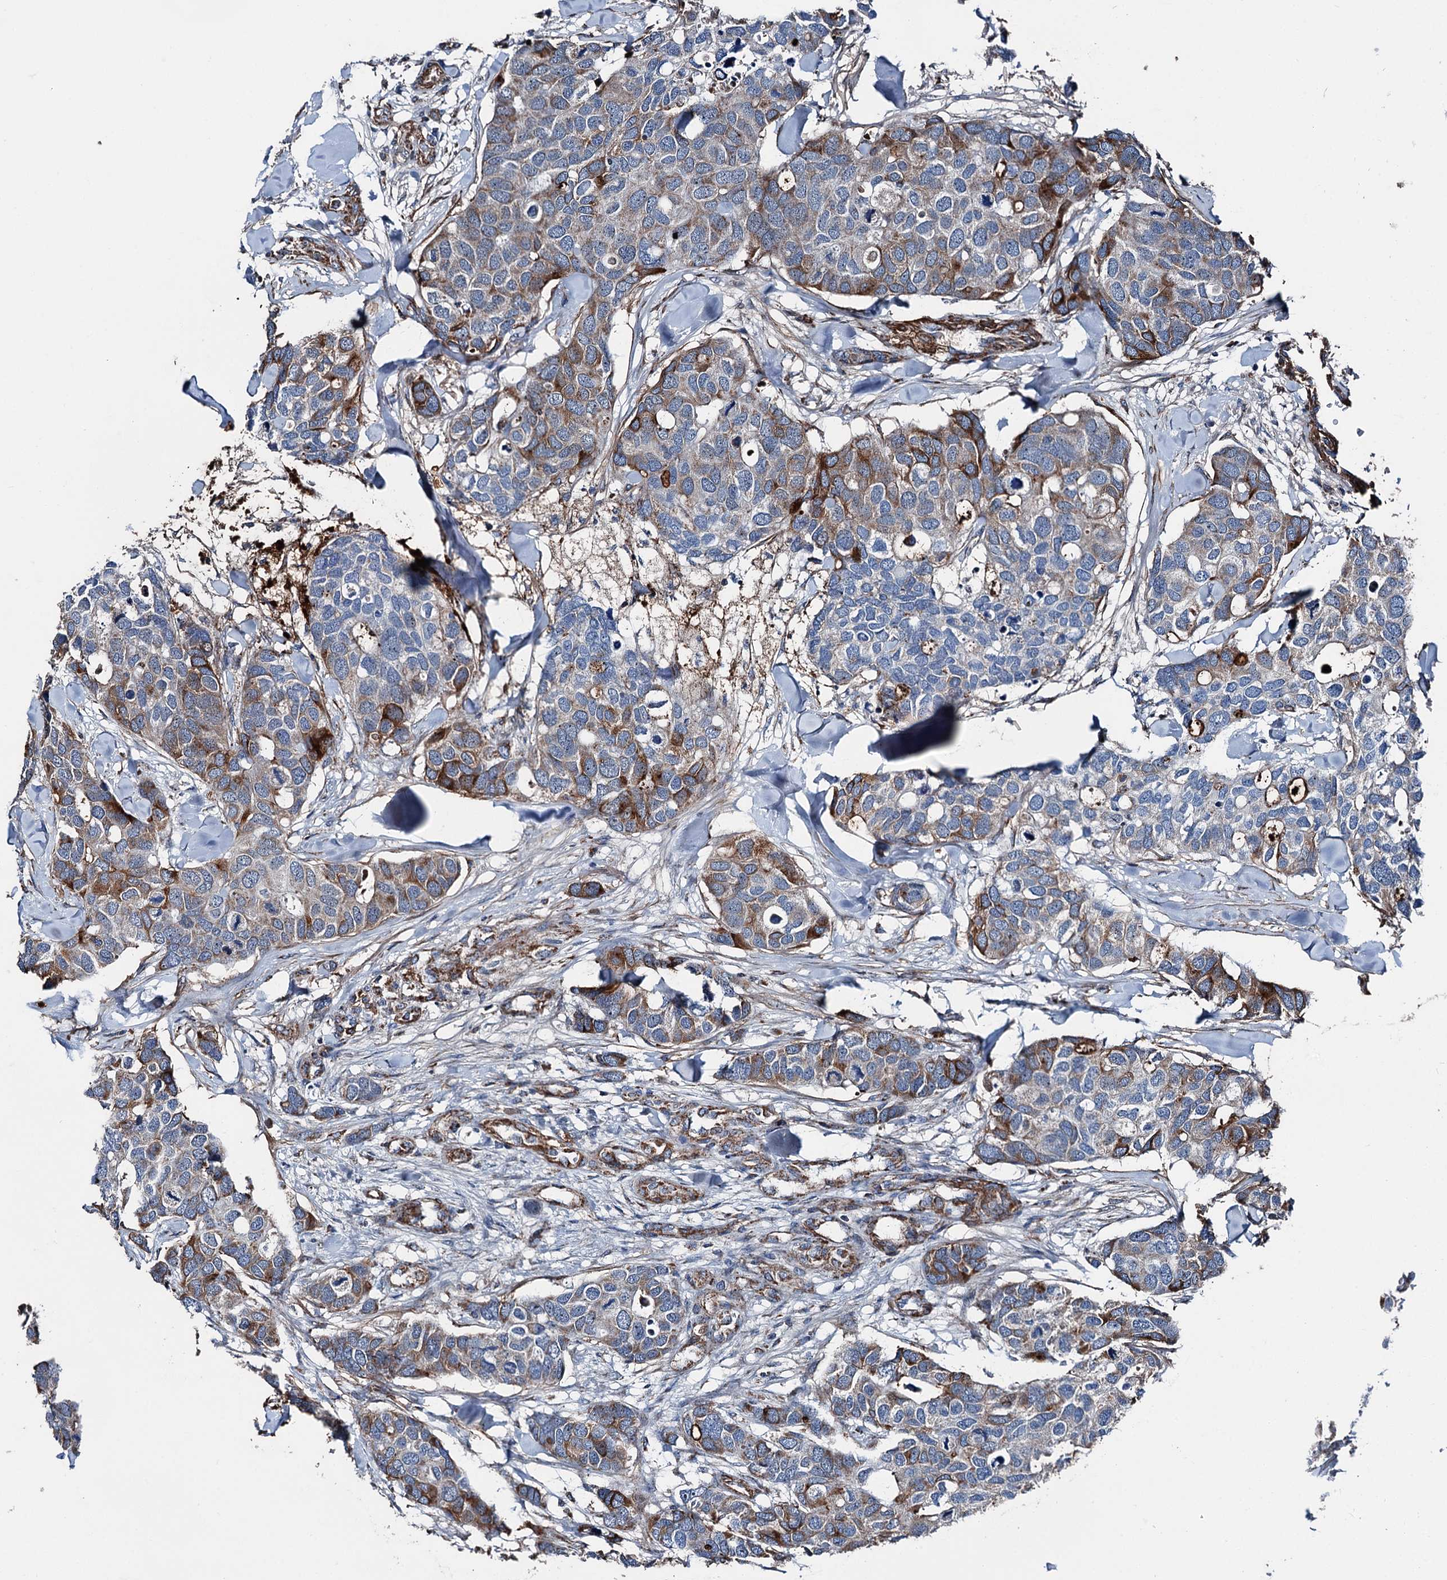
{"staining": {"intensity": "moderate", "quantity": "25%-75%", "location": "cytoplasmic/membranous"}, "tissue": "breast cancer", "cell_type": "Tumor cells", "image_type": "cancer", "snomed": [{"axis": "morphology", "description": "Duct carcinoma"}, {"axis": "topography", "description": "Breast"}], "caption": "Breast cancer stained with immunohistochemistry (IHC) exhibits moderate cytoplasmic/membranous staining in approximately 25%-75% of tumor cells.", "gene": "DDIAS", "patient": {"sex": "female", "age": 83}}